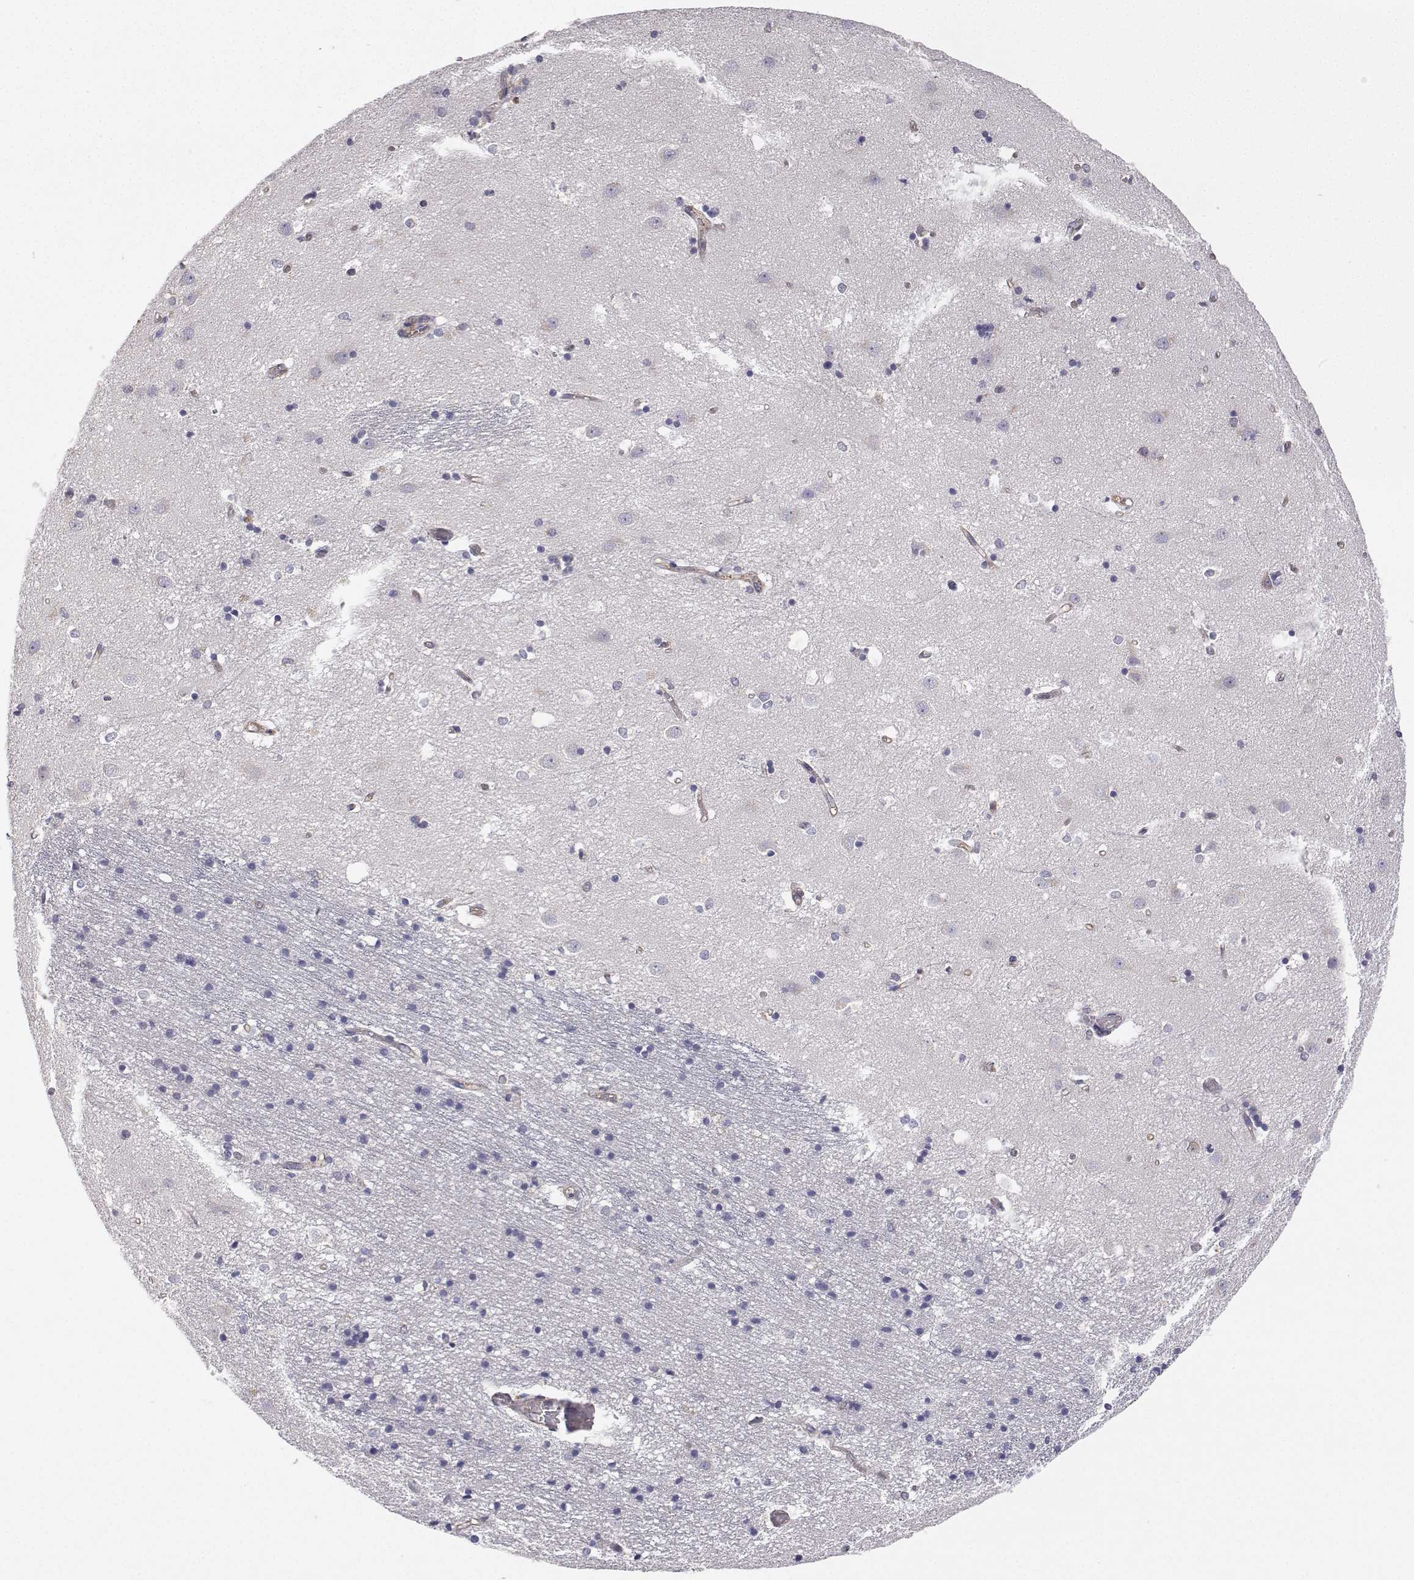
{"staining": {"intensity": "weak", "quantity": "<25%", "location": "cytoplasmic/membranous"}, "tissue": "caudate", "cell_type": "Glial cells", "image_type": "normal", "snomed": [{"axis": "morphology", "description": "Normal tissue, NOS"}, {"axis": "topography", "description": "Lateral ventricle wall"}], "caption": "Immunohistochemical staining of unremarkable caudate demonstrates no significant expression in glial cells.", "gene": "MYH9", "patient": {"sex": "male", "age": 54}}